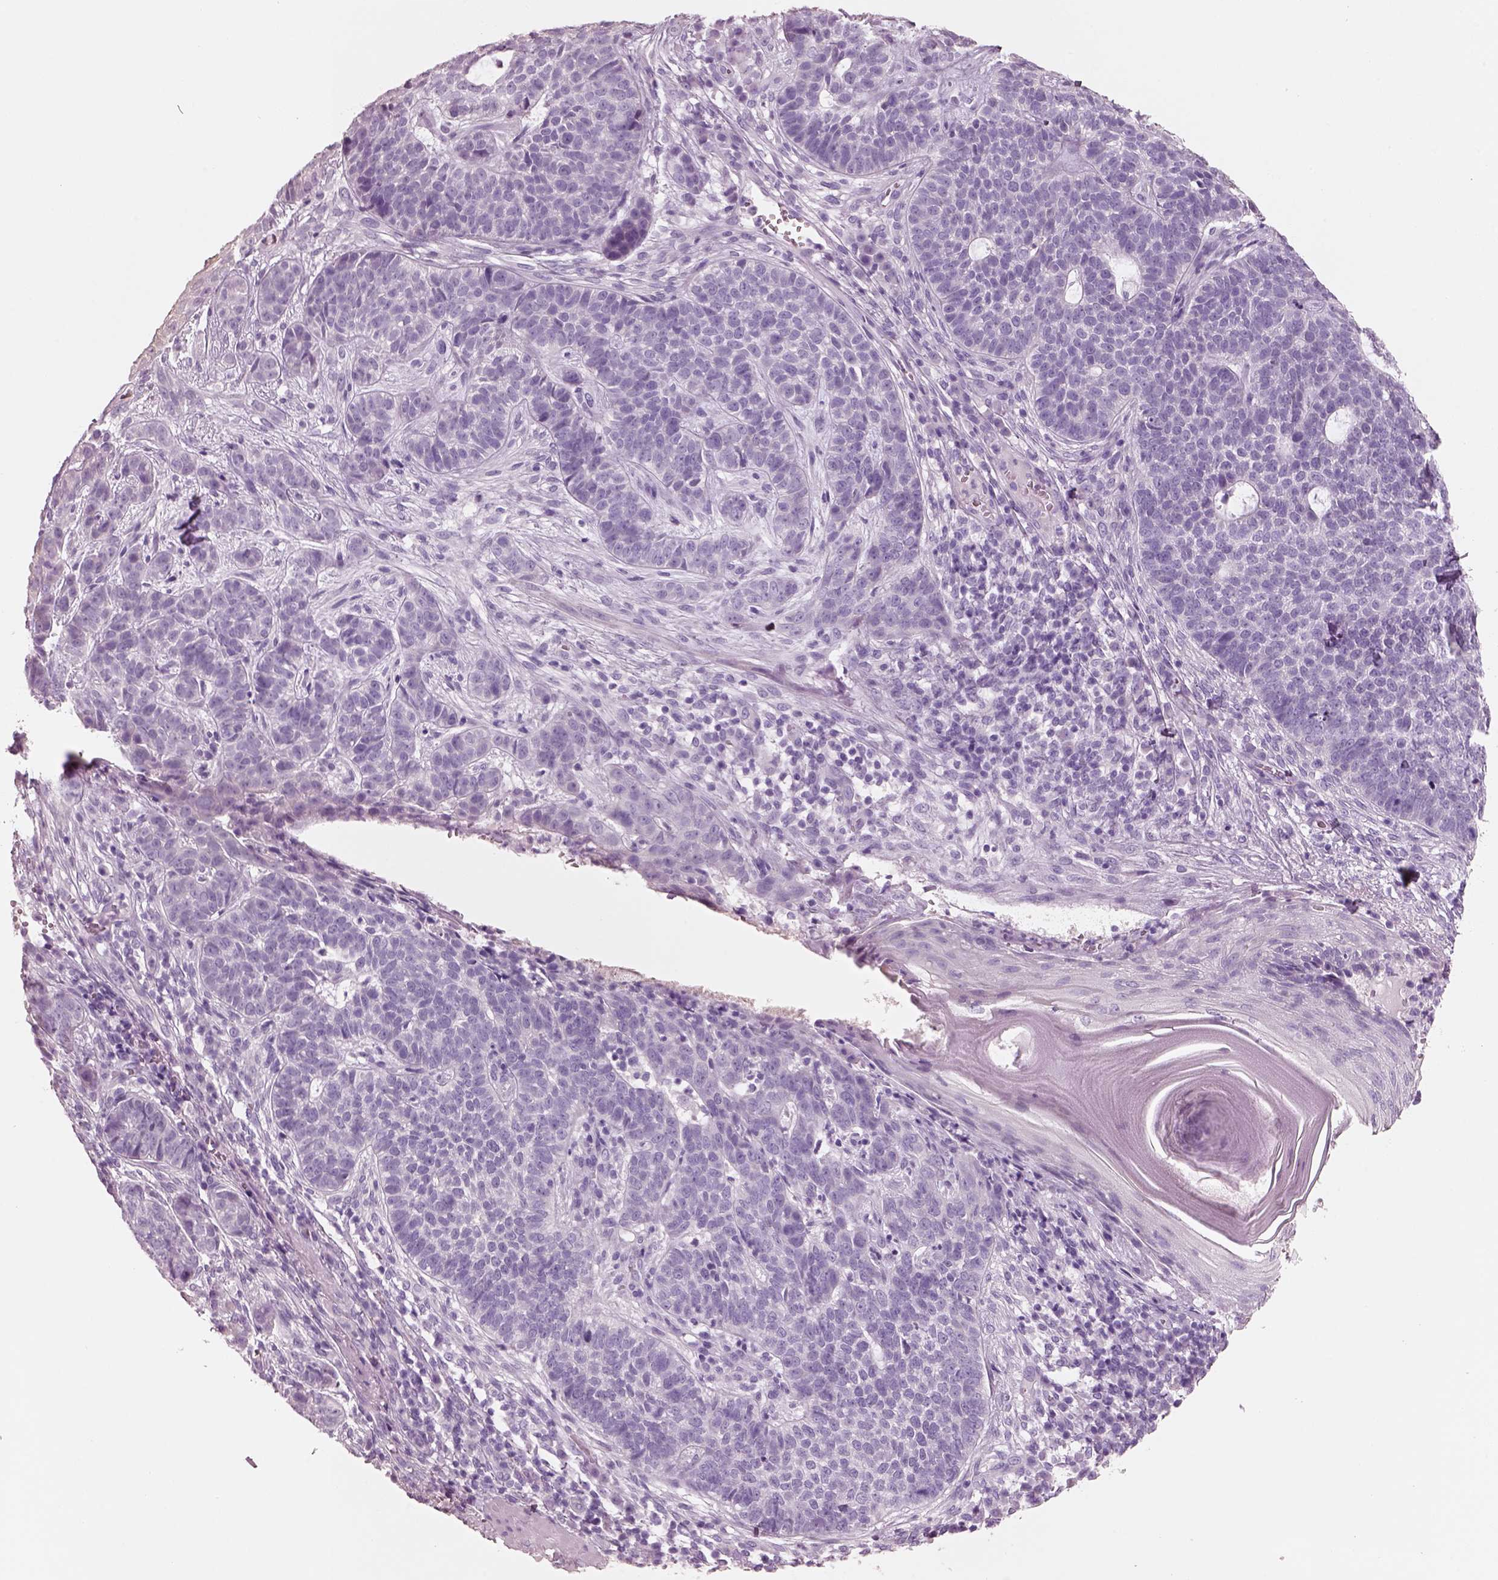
{"staining": {"intensity": "negative", "quantity": "none", "location": "none"}, "tissue": "skin cancer", "cell_type": "Tumor cells", "image_type": "cancer", "snomed": [{"axis": "morphology", "description": "Basal cell carcinoma"}, {"axis": "topography", "description": "Skin"}], "caption": "IHC image of skin basal cell carcinoma stained for a protein (brown), which shows no expression in tumor cells. (Brightfield microscopy of DAB (3,3'-diaminobenzidine) immunohistochemistry at high magnification).", "gene": "PNOC", "patient": {"sex": "female", "age": 69}}